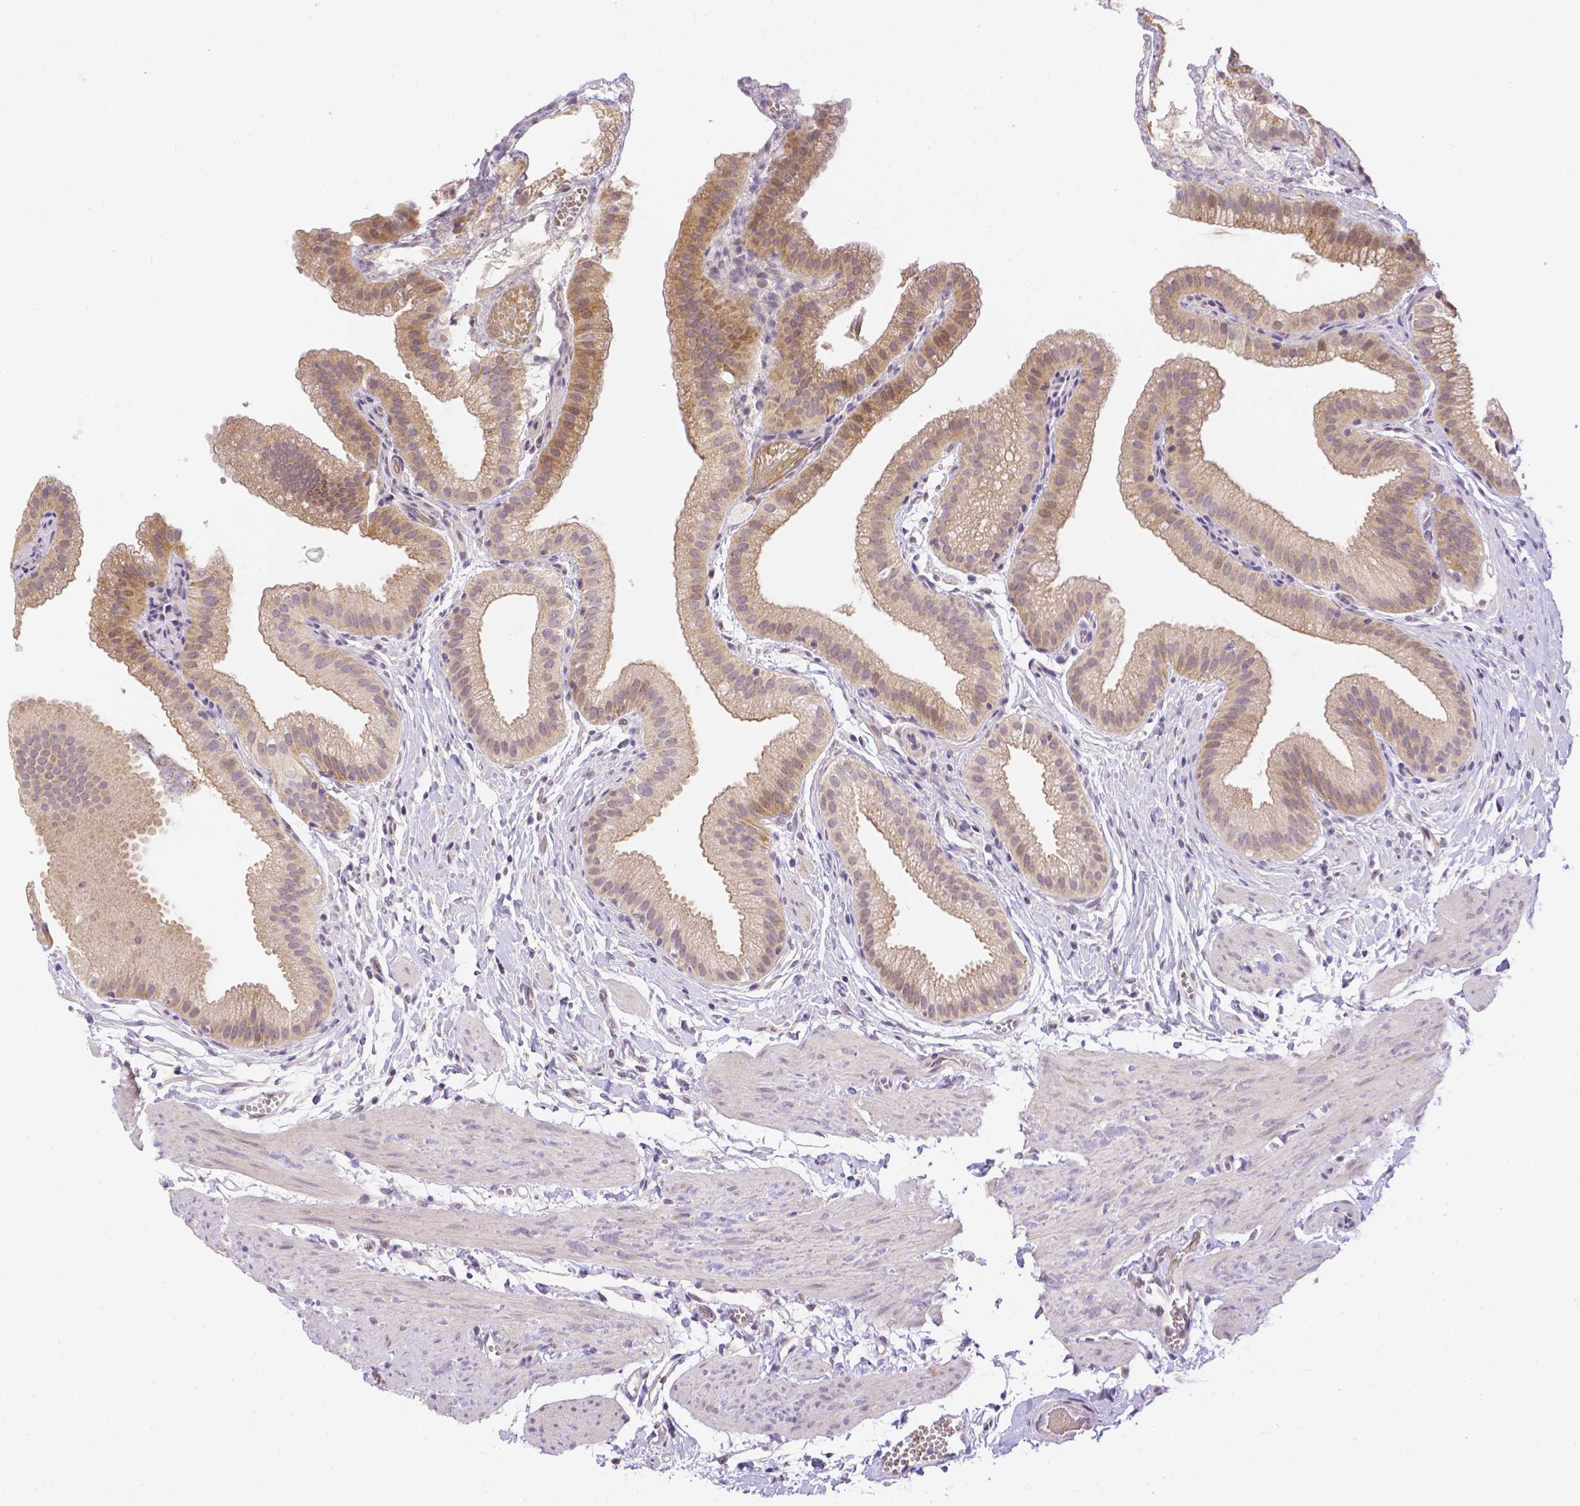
{"staining": {"intensity": "moderate", "quantity": "25%-75%", "location": "cytoplasmic/membranous"}, "tissue": "gallbladder", "cell_type": "Glandular cells", "image_type": "normal", "snomed": [{"axis": "morphology", "description": "Normal tissue, NOS"}, {"axis": "topography", "description": "Gallbladder"}], "caption": "DAB immunohistochemical staining of normal human gallbladder exhibits moderate cytoplasmic/membranous protein staining in about 25%-75% of glandular cells.", "gene": "ZNF280B", "patient": {"sex": "female", "age": 63}}